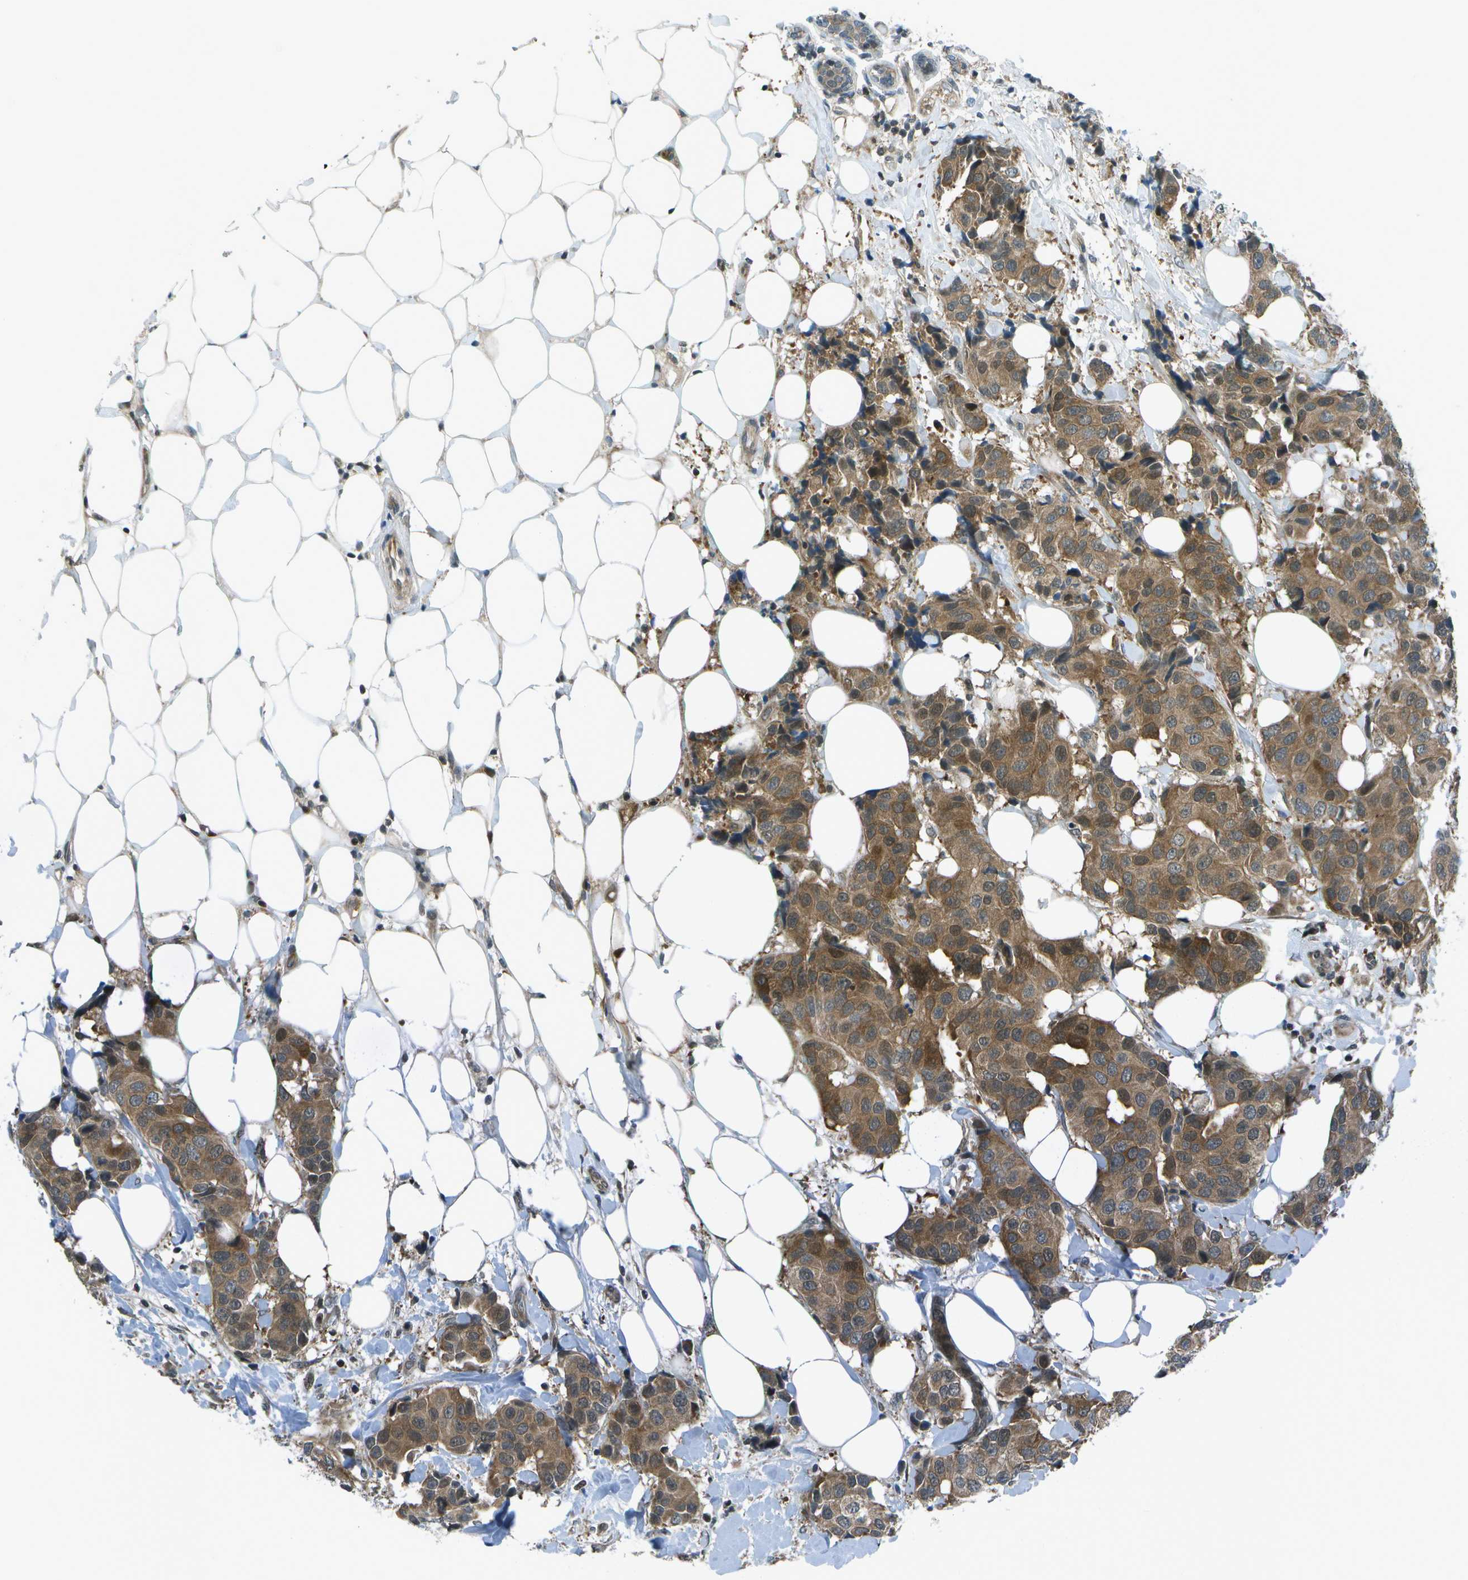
{"staining": {"intensity": "moderate", "quantity": ">75%", "location": "cytoplasmic/membranous"}, "tissue": "breast cancer", "cell_type": "Tumor cells", "image_type": "cancer", "snomed": [{"axis": "morphology", "description": "Normal tissue, NOS"}, {"axis": "morphology", "description": "Duct carcinoma"}, {"axis": "topography", "description": "Breast"}], "caption": "IHC staining of breast cancer (infiltrating ductal carcinoma), which shows medium levels of moderate cytoplasmic/membranous expression in approximately >75% of tumor cells indicating moderate cytoplasmic/membranous protein staining. The staining was performed using DAB (brown) for protein detection and nuclei were counterstained in hematoxylin (blue).", "gene": "TMEM19", "patient": {"sex": "female", "age": 39}}